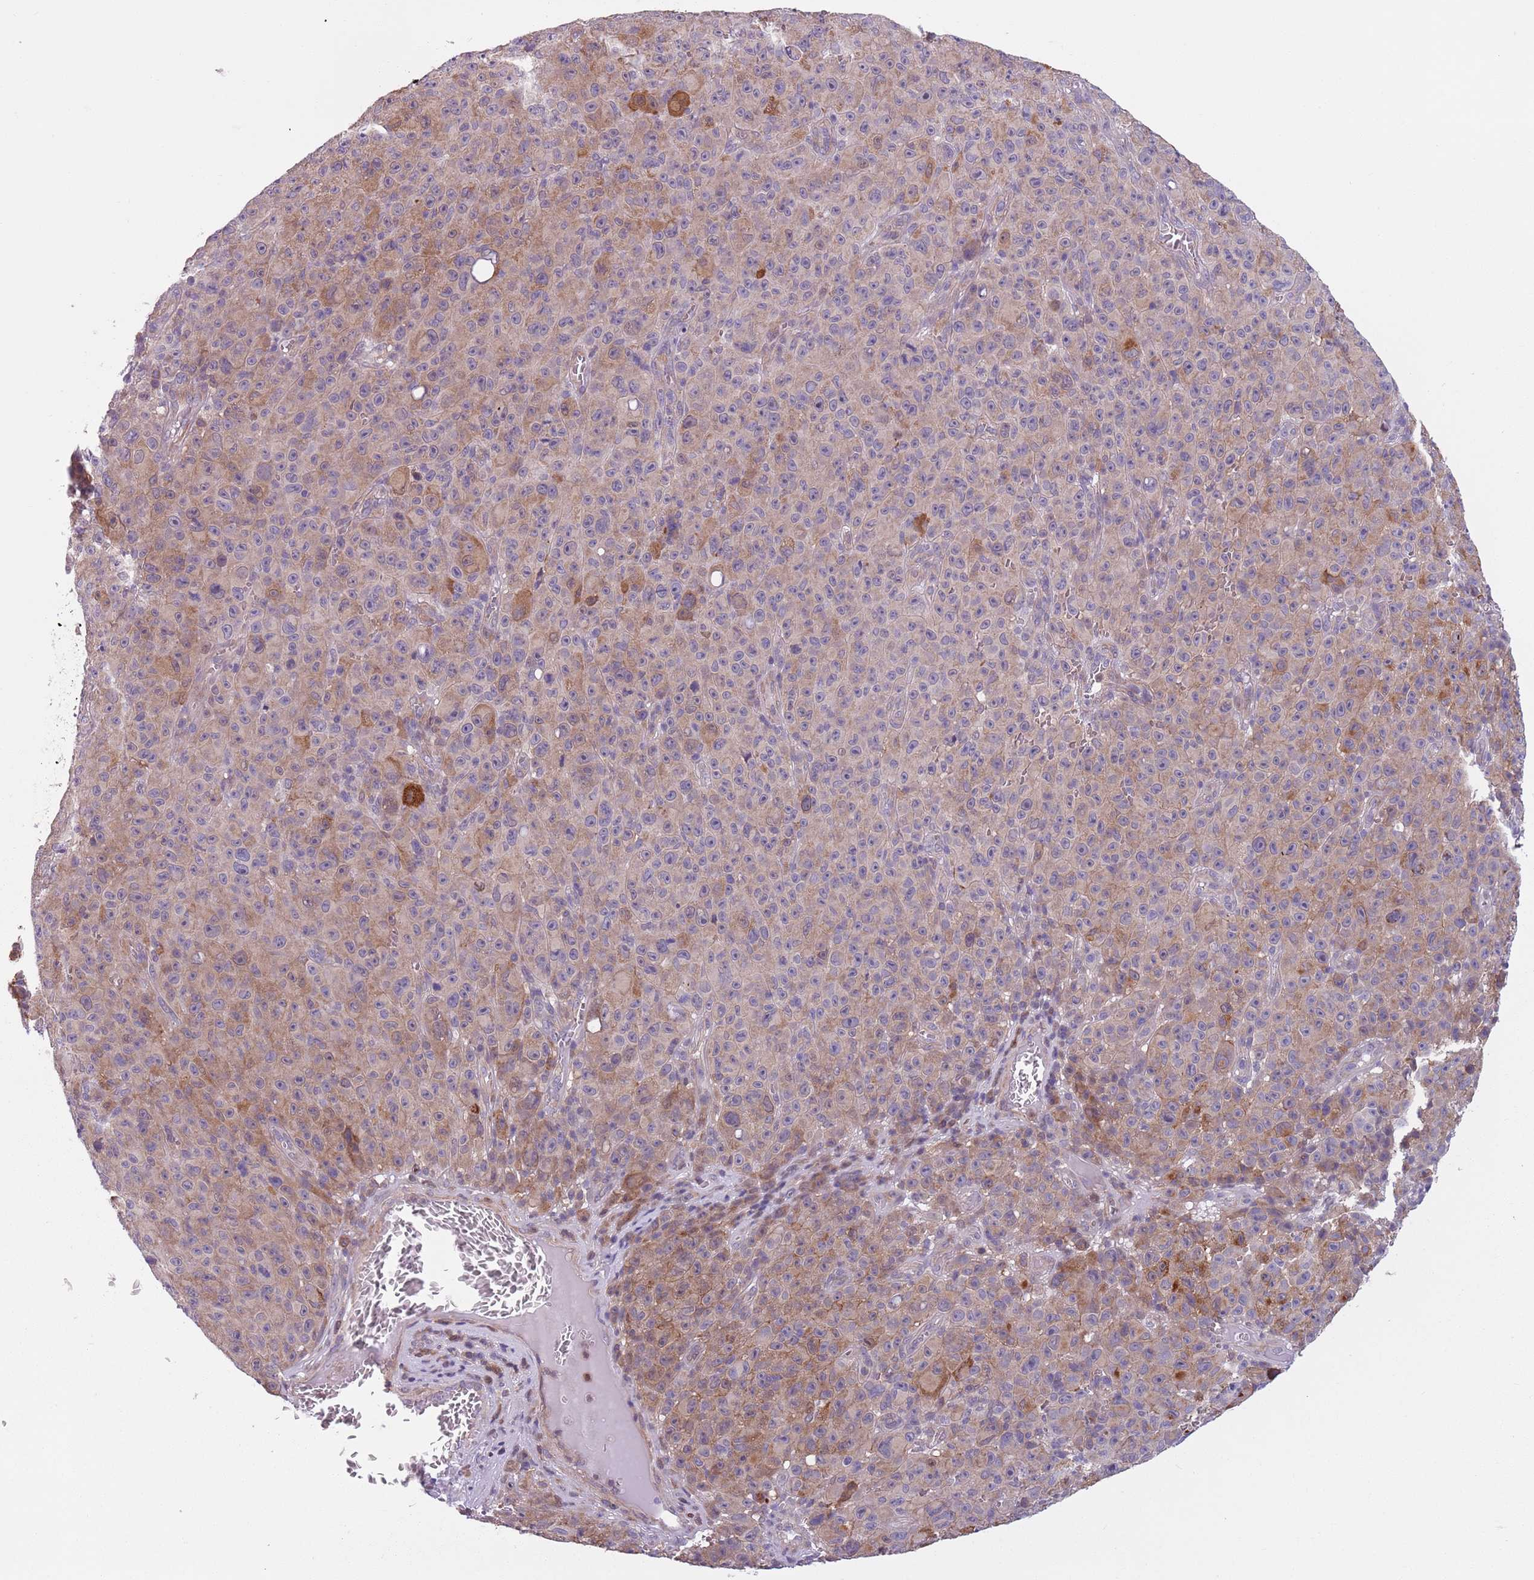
{"staining": {"intensity": "moderate", "quantity": "25%-75%", "location": "cytoplasmic/membranous"}, "tissue": "melanoma", "cell_type": "Tumor cells", "image_type": "cancer", "snomed": [{"axis": "morphology", "description": "Malignant melanoma, NOS"}, {"axis": "topography", "description": "Skin"}], "caption": "Immunohistochemistry micrograph of human malignant melanoma stained for a protein (brown), which displays medium levels of moderate cytoplasmic/membranous staining in approximately 25%-75% of tumor cells.", "gene": "JAML", "patient": {"sex": "female", "age": 82}}